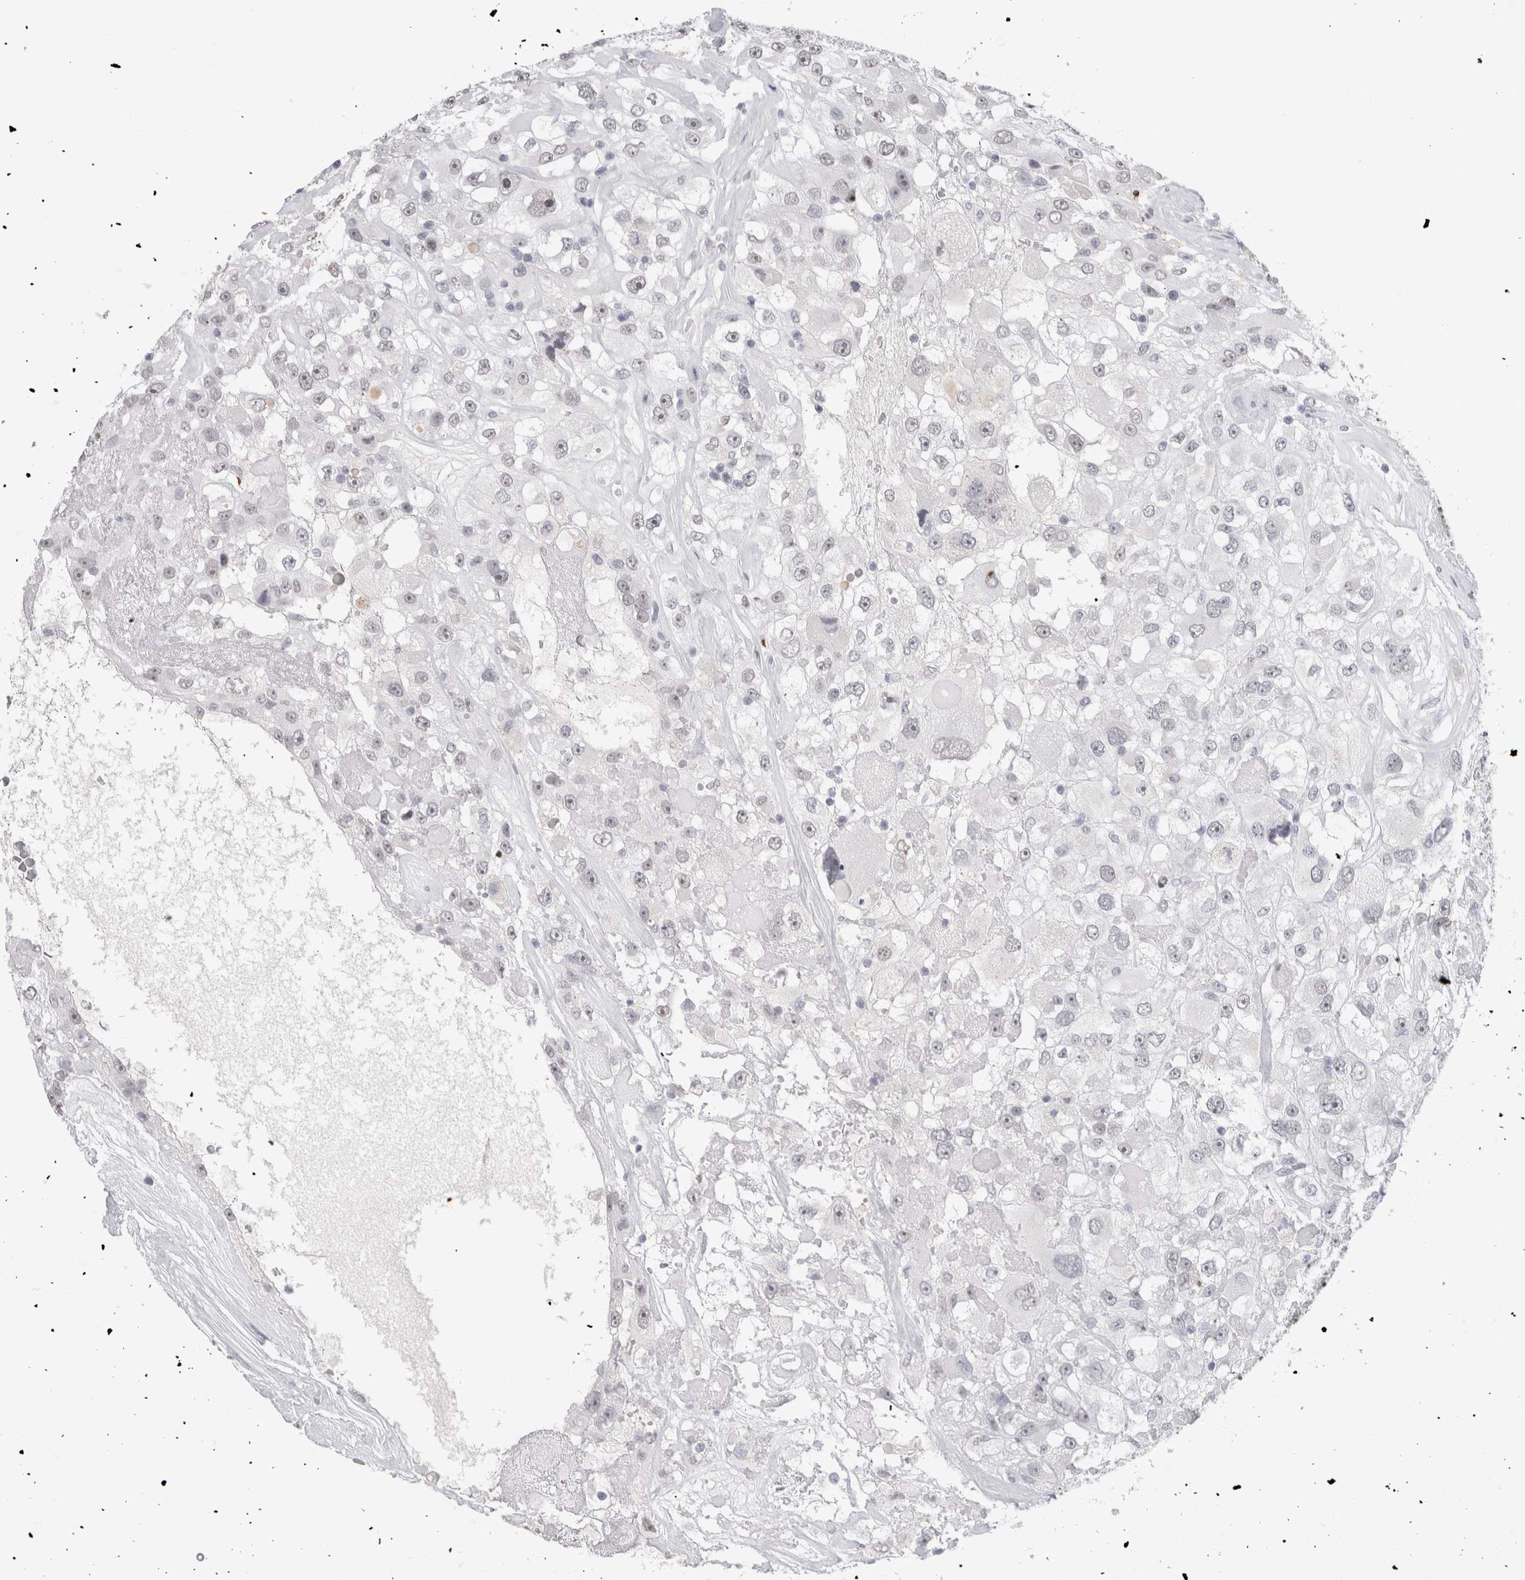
{"staining": {"intensity": "negative", "quantity": "none", "location": "none"}, "tissue": "renal cancer", "cell_type": "Tumor cells", "image_type": "cancer", "snomed": [{"axis": "morphology", "description": "Adenocarcinoma, NOS"}, {"axis": "topography", "description": "Kidney"}], "caption": "Tumor cells are negative for brown protein staining in renal cancer.", "gene": "CADM3", "patient": {"sex": "female", "age": 52}}